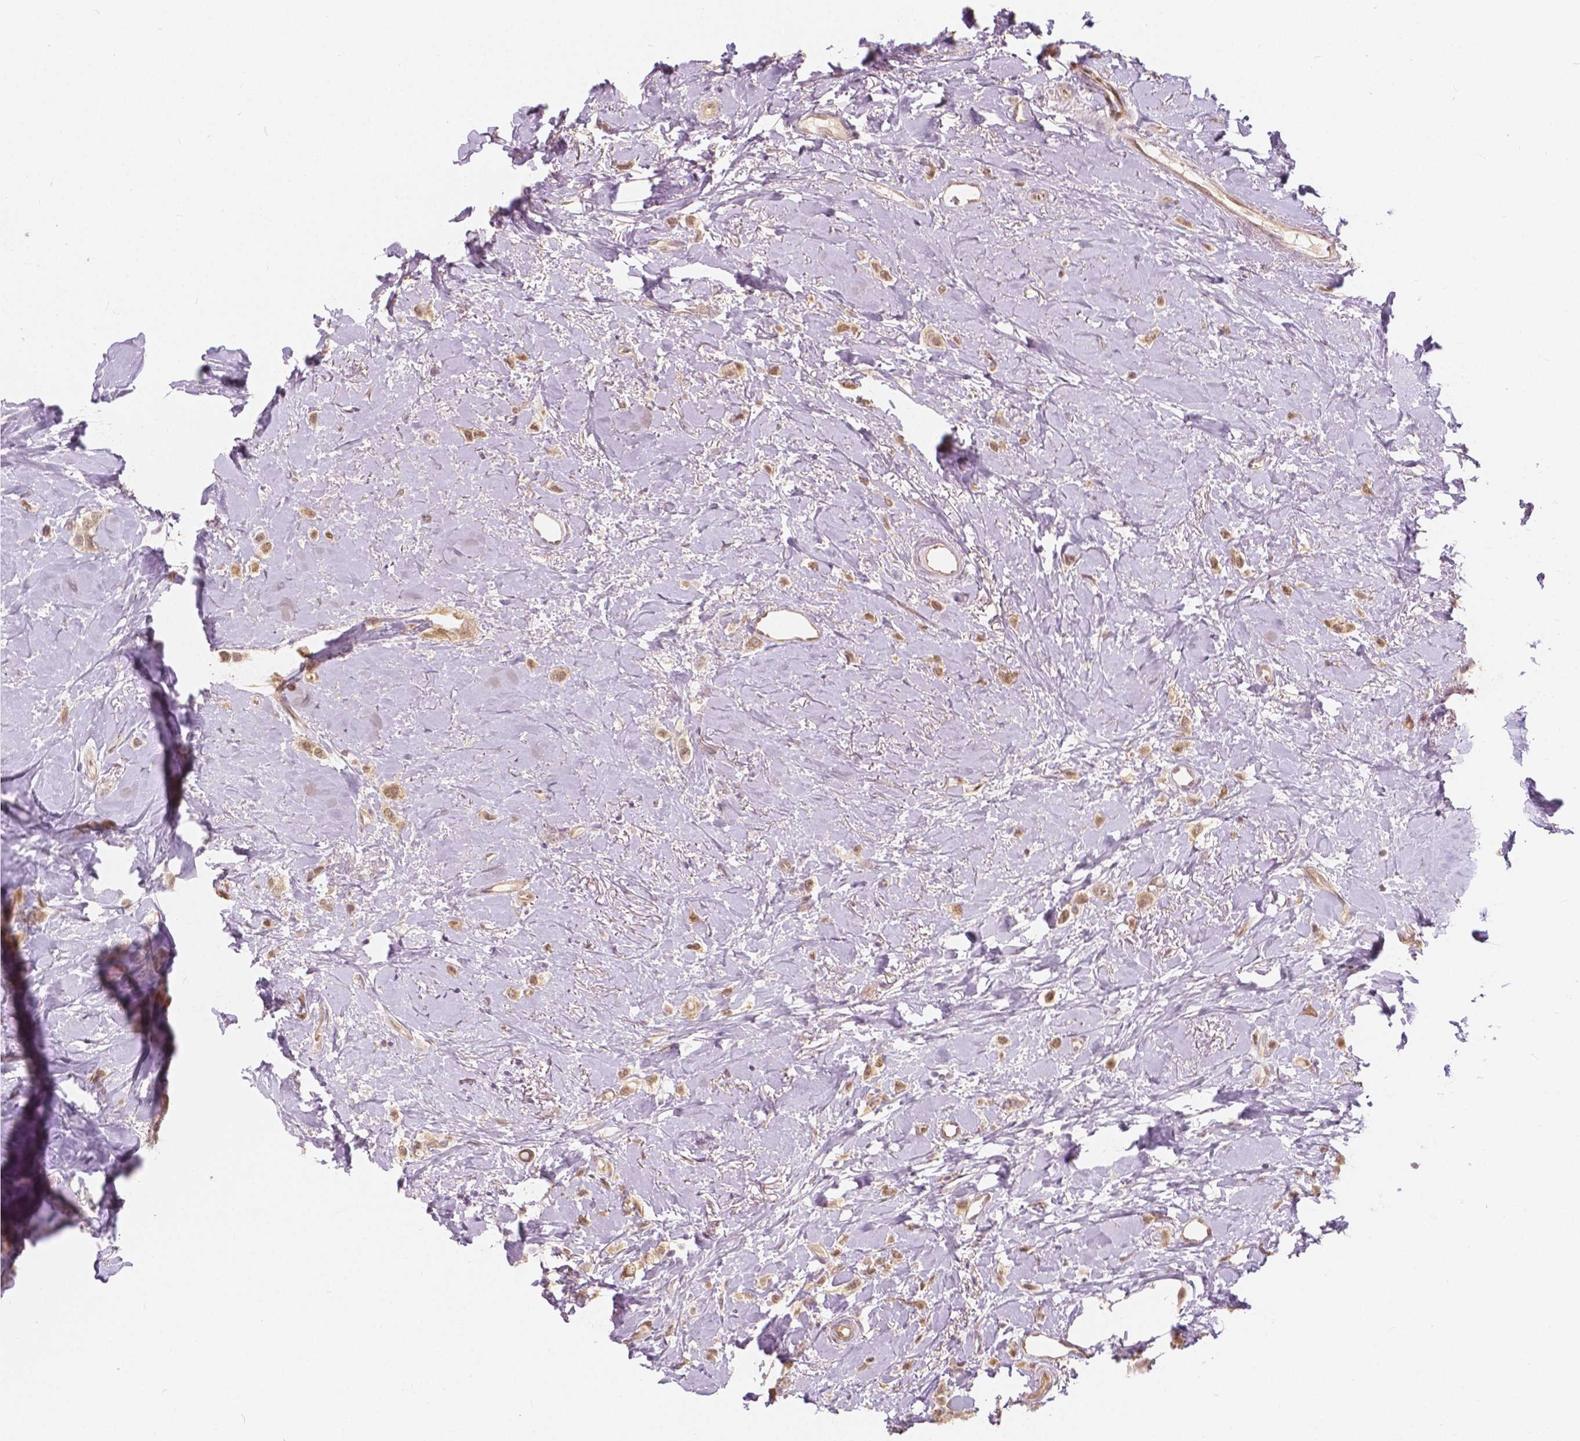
{"staining": {"intensity": "moderate", "quantity": ">75%", "location": "cytoplasmic/membranous,nuclear"}, "tissue": "breast cancer", "cell_type": "Tumor cells", "image_type": "cancer", "snomed": [{"axis": "morphology", "description": "Lobular carcinoma"}, {"axis": "topography", "description": "Breast"}], "caption": "Lobular carcinoma (breast) stained with immunohistochemistry (IHC) reveals moderate cytoplasmic/membranous and nuclear expression in approximately >75% of tumor cells.", "gene": "NAPRT", "patient": {"sex": "female", "age": 66}}